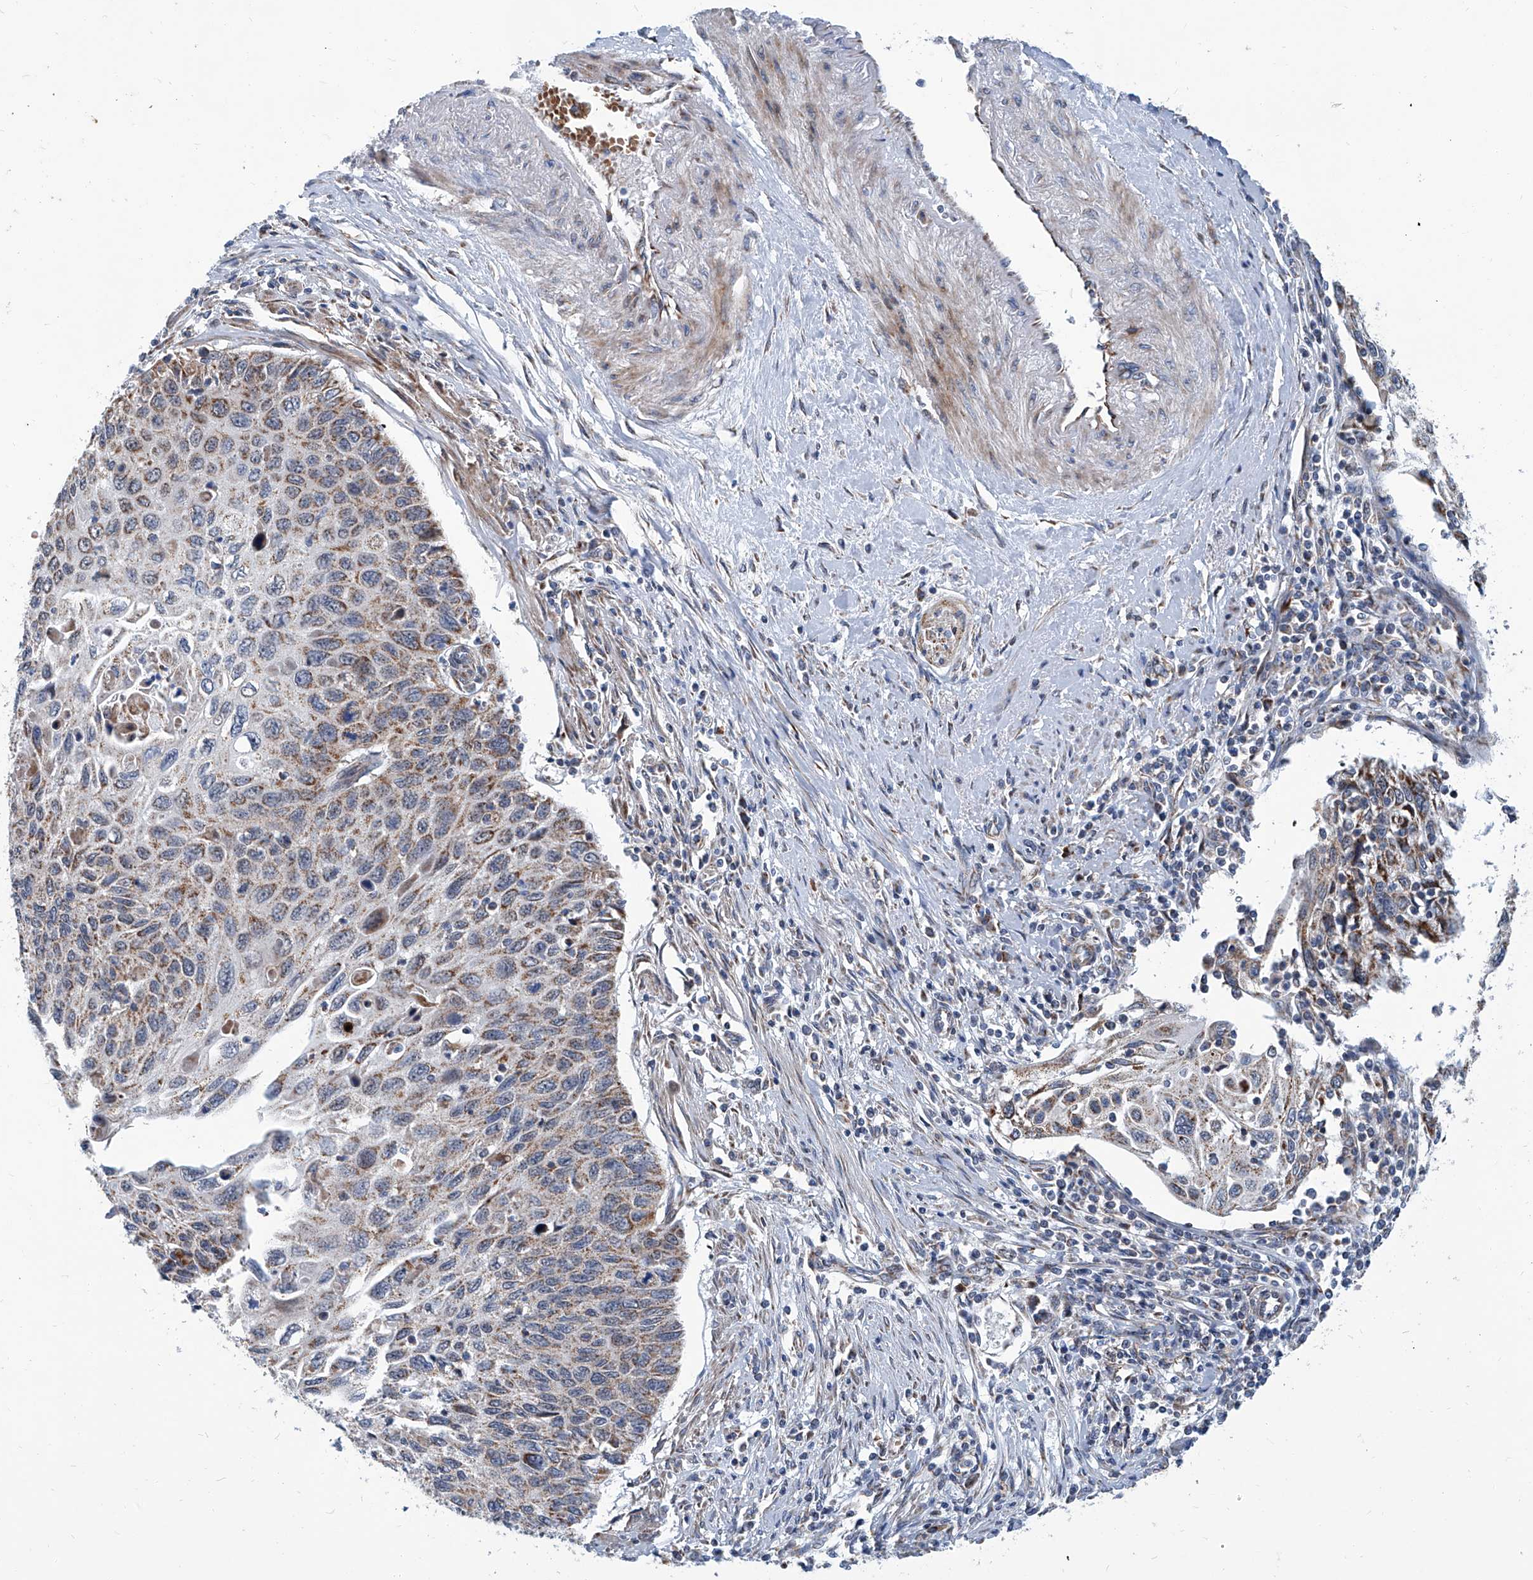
{"staining": {"intensity": "moderate", "quantity": "25%-75%", "location": "cytoplasmic/membranous"}, "tissue": "cervical cancer", "cell_type": "Tumor cells", "image_type": "cancer", "snomed": [{"axis": "morphology", "description": "Squamous cell carcinoma, NOS"}, {"axis": "topography", "description": "Cervix"}], "caption": "A micrograph of squamous cell carcinoma (cervical) stained for a protein shows moderate cytoplasmic/membranous brown staining in tumor cells.", "gene": "USP48", "patient": {"sex": "female", "age": 70}}